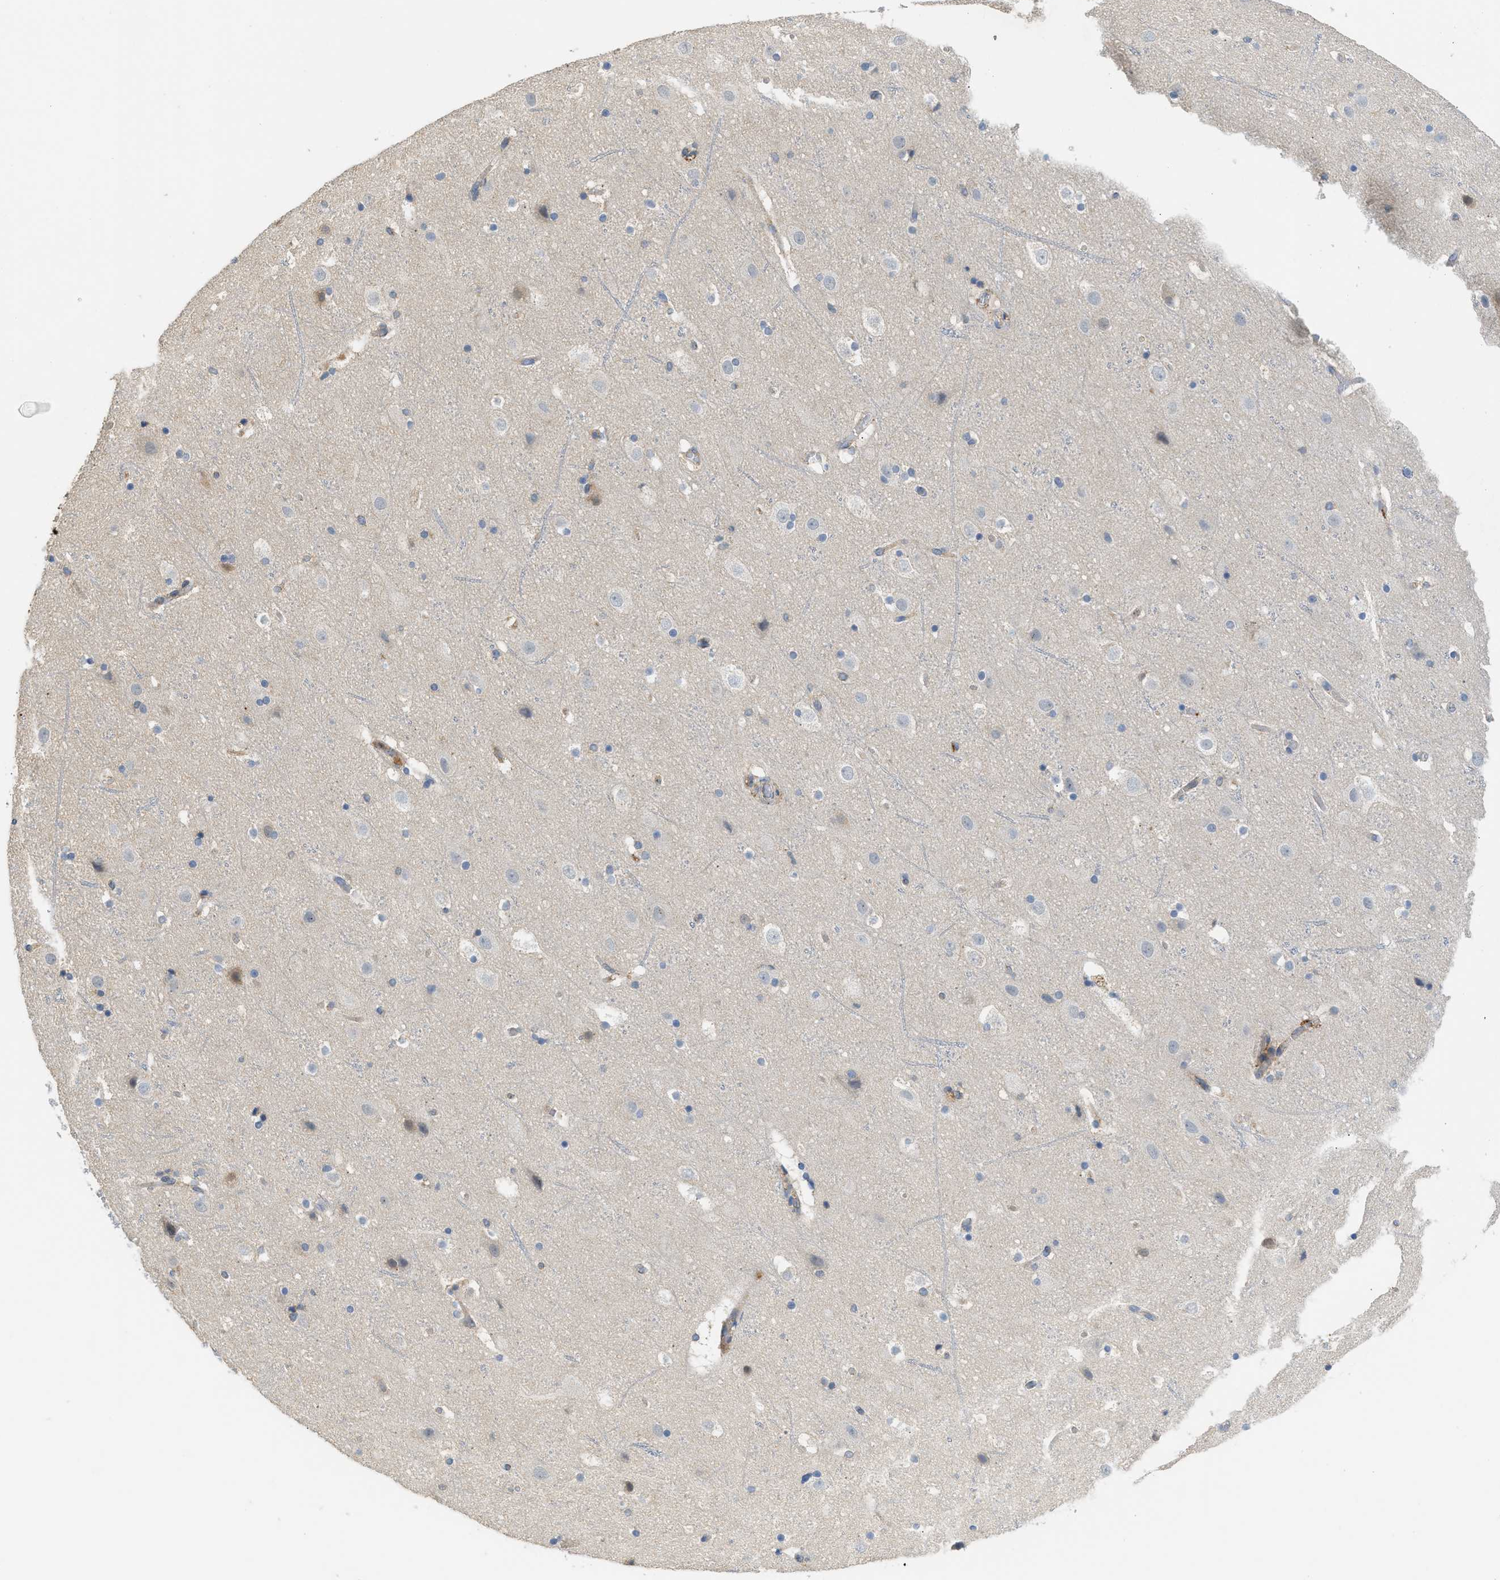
{"staining": {"intensity": "moderate", "quantity": "<25%", "location": "cytoplasmic/membranous"}, "tissue": "cerebral cortex", "cell_type": "Endothelial cells", "image_type": "normal", "snomed": [{"axis": "morphology", "description": "Normal tissue, NOS"}, {"axis": "topography", "description": "Cerebral cortex"}], "caption": "About <25% of endothelial cells in benign cerebral cortex show moderate cytoplasmic/membranous protein positivity as visualized by brown immunohistochemical staining.", "gene": "RHBDF2", "patient": {"sex": "male", "age": 45}}